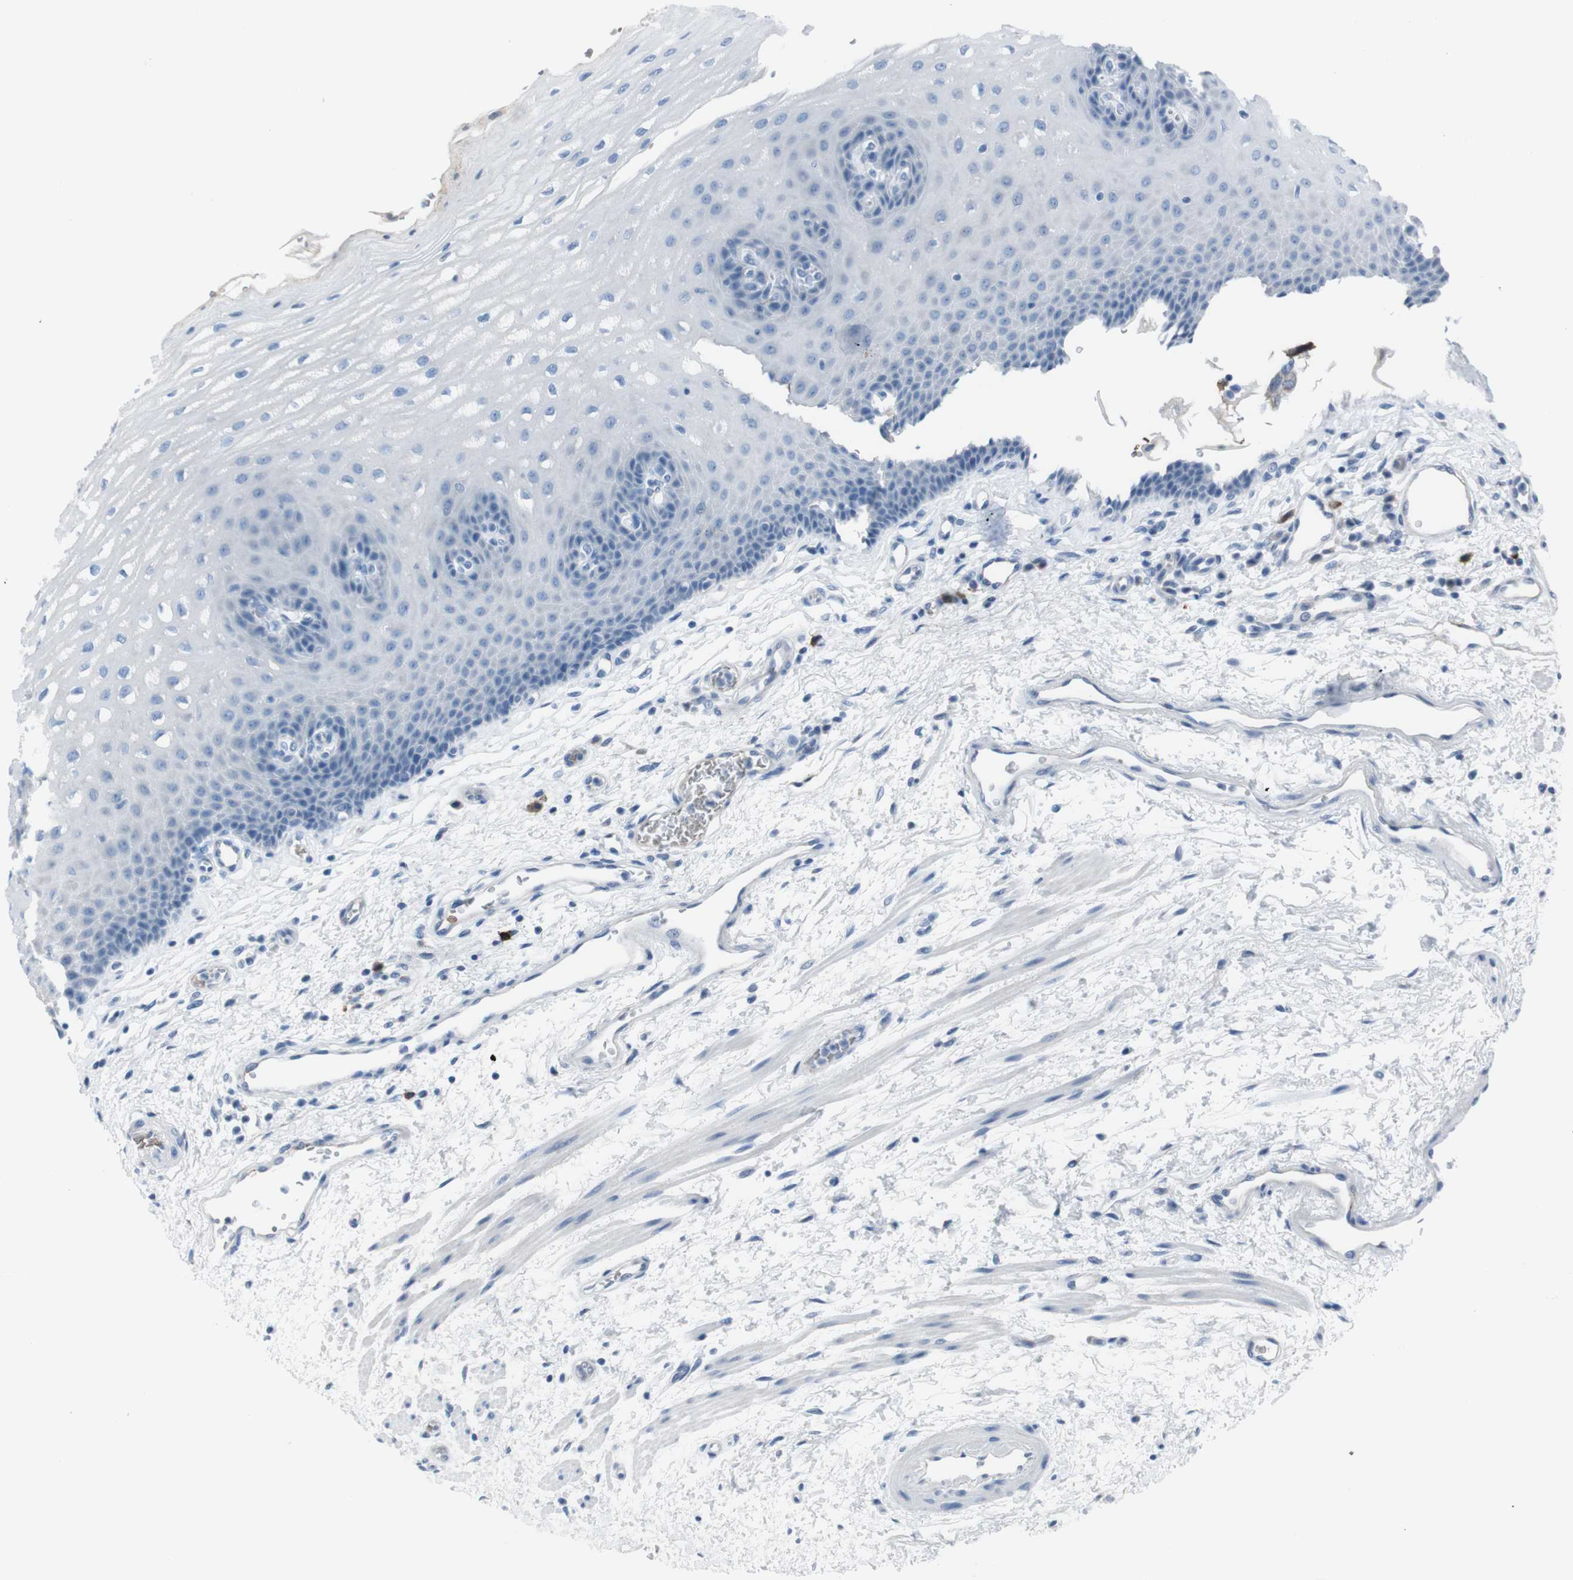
{"staining": {"intensity": "negative", "quantity": "none", "location": "none"}, "tissue": "esophagus", "cell_type": "Squamous epithelial cells", "image_type": "normal", "snomed": [{"axis": "morphology", "description": "Normal tissue, NOS"}, {"axis": "topography", "description": "Esophagus"}], "caption": "IHC of normal esophagus demonstrates no expression in squamous epithelial cells.", "gene": "ST6GAL1", "patient": {"sex": "male", "age": 54}}